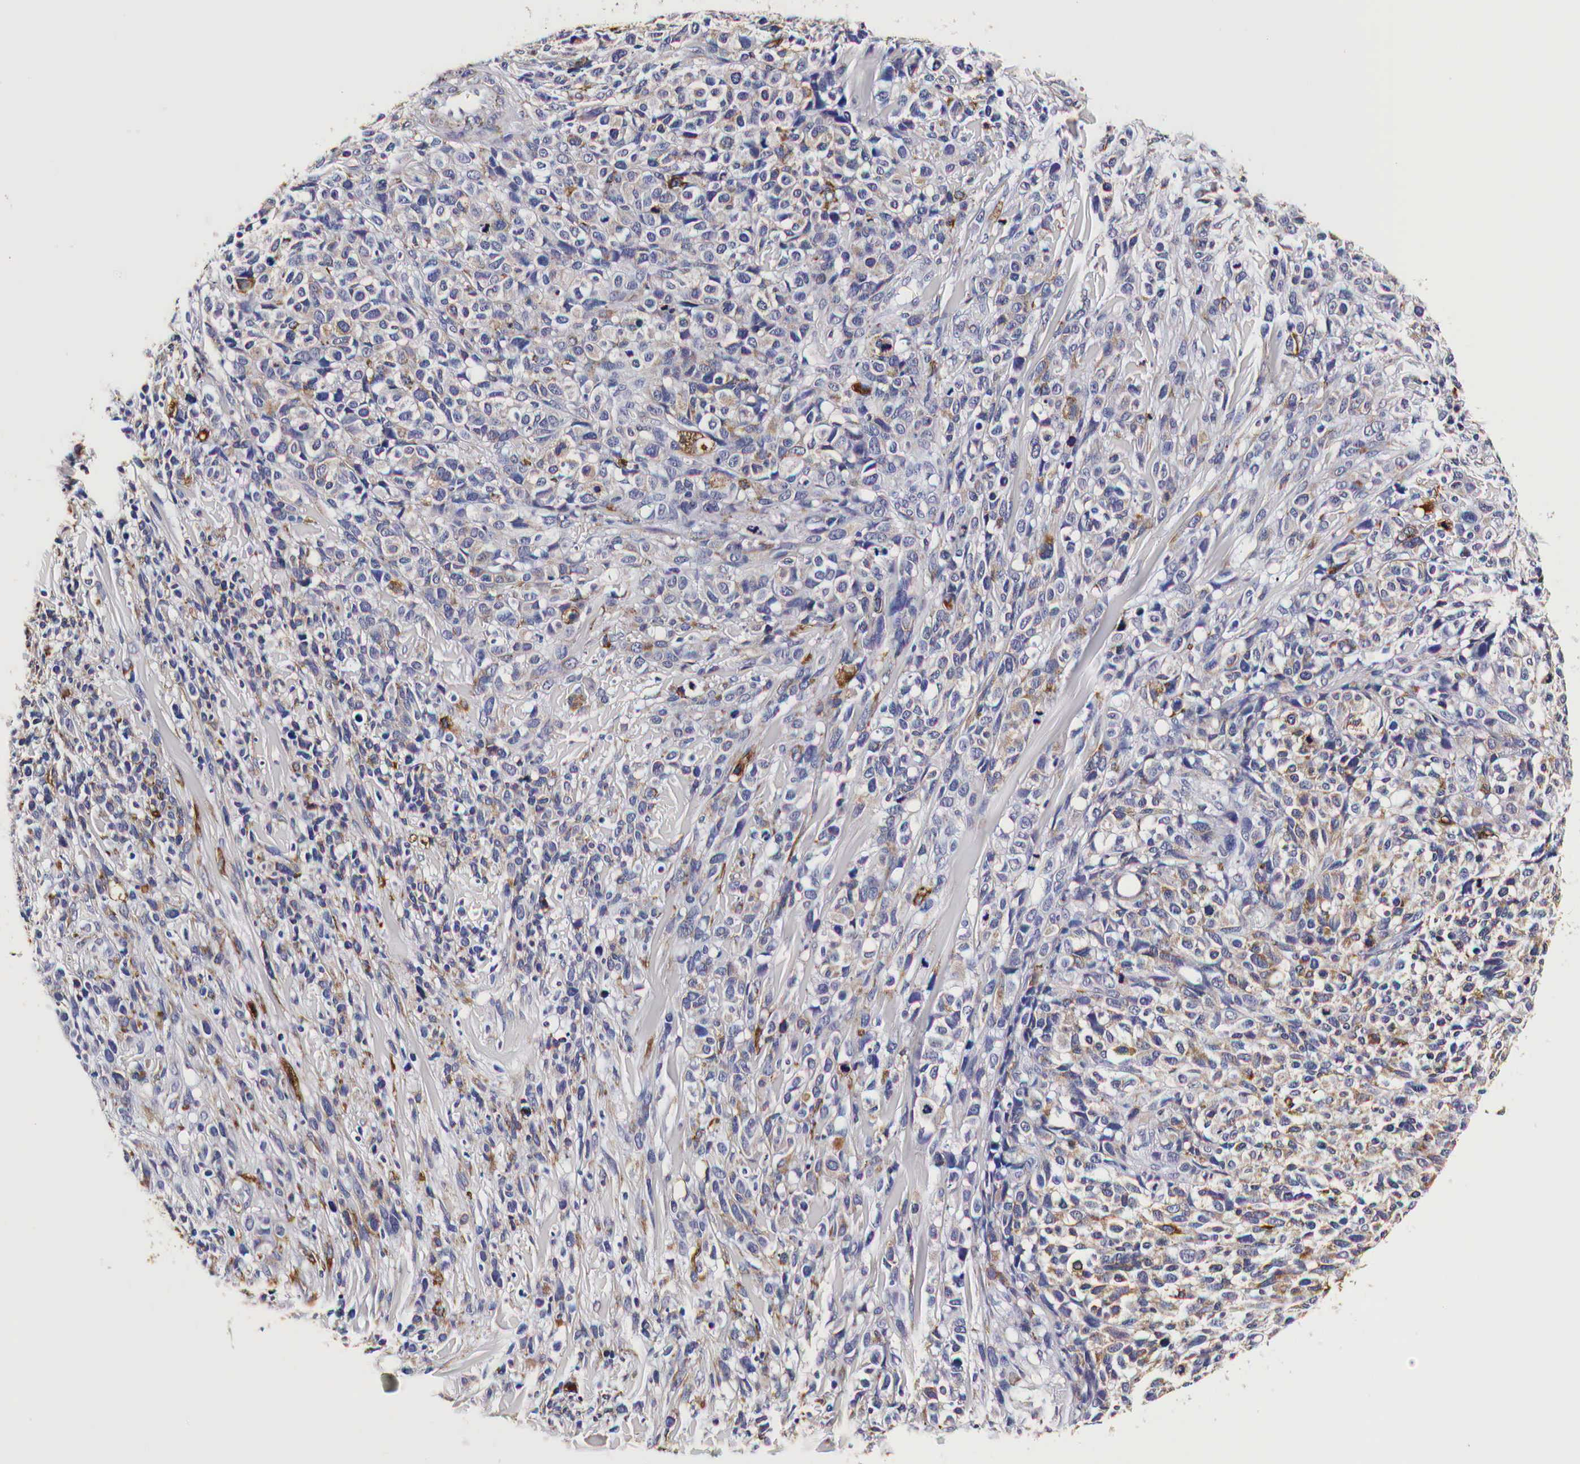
{"staining": {"intensity": "moderate", "quantity": "25%-75%", "location": "cytoplasmic/membranous"}, "tissue": "melanoma", "cell_type": "Tumor cells", "image_type": "cancer", "snomed": [{"axis": "morphology", "description": "Malignant melanoma, NOS"}, {"axis": "topography", "description": "Skin"}], "caption": "Malignant melanoma tissue shows moderate cytoplasmic/membranous expression in approximately 25%-75% of tumor cells, visualized by immunohistochemistry. The staining was performed using DAB, with brown indicating positive protein expression. Nuclei are stained blue with hematoxylin.", "gene": "CKAP4", "patient": {"sex": "female", "age": 85}}